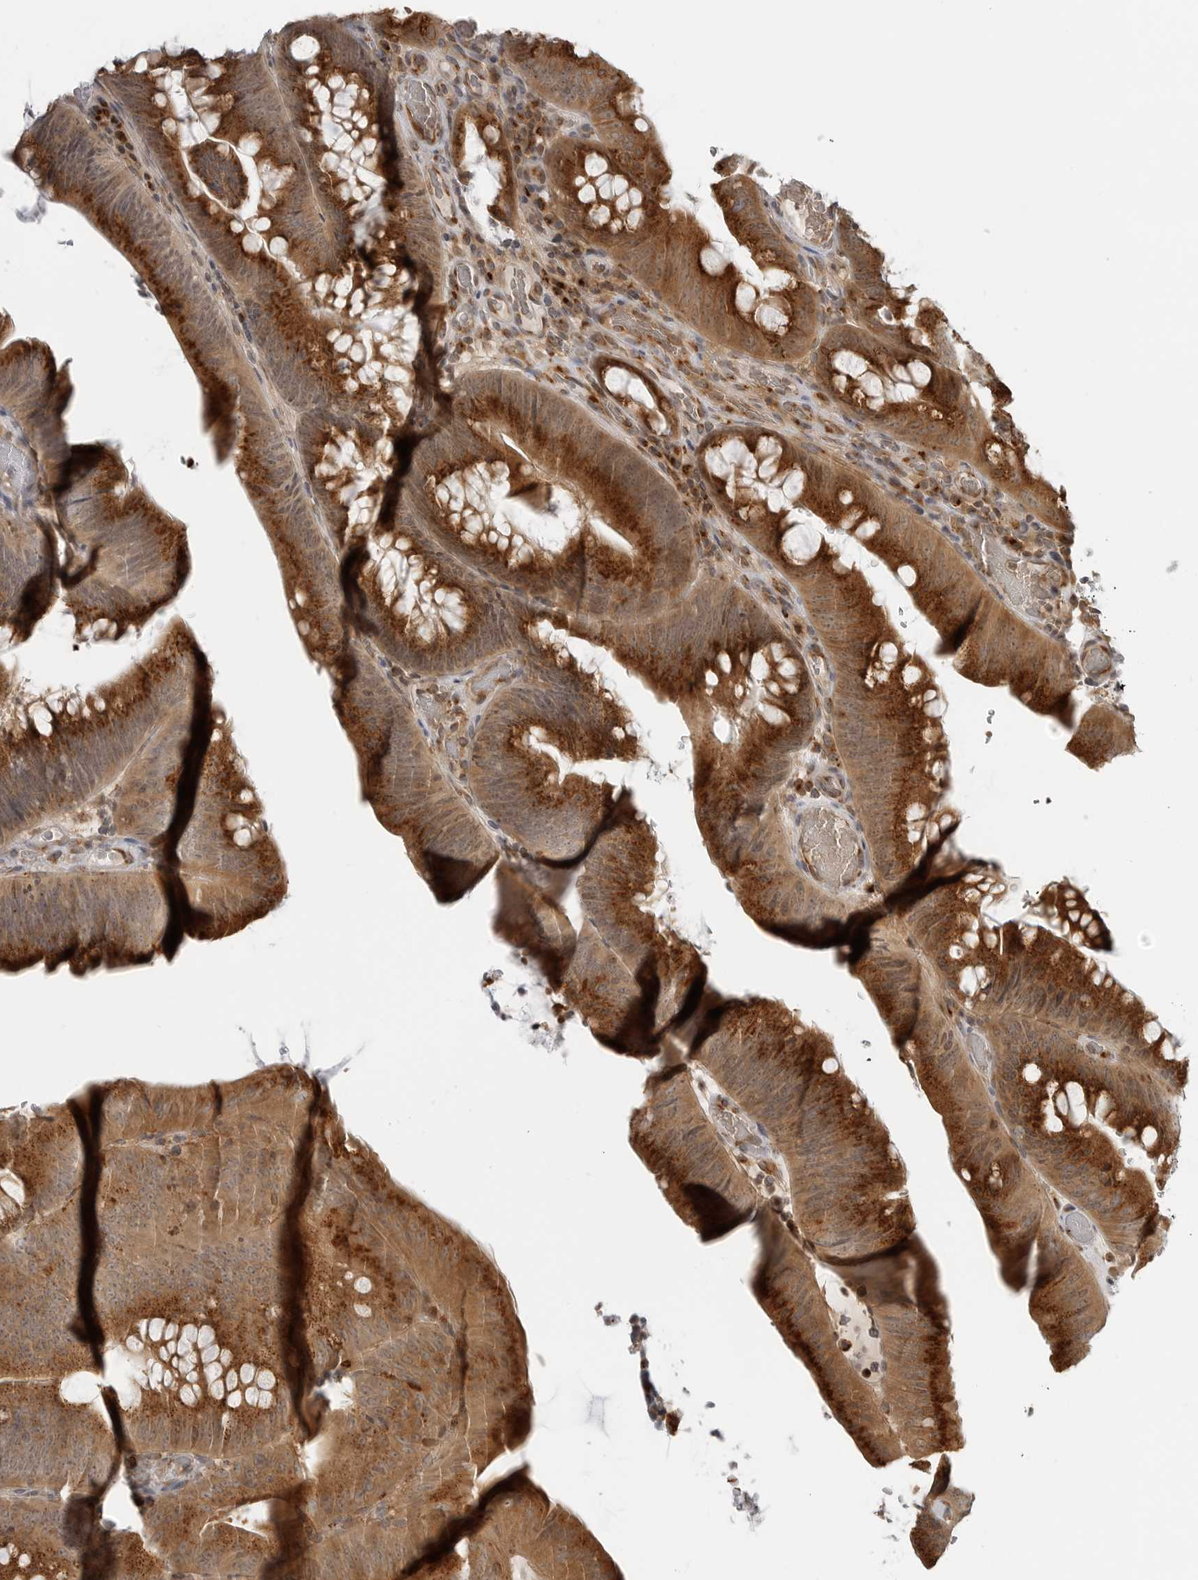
{"staining": {"intensity": "strong", "quantity": ">75%", "location": "cytoplasmic/membranous"}, "tissue": "colorectal cancer", "cell_type": "Tumor cells", "image_type": "cancer", "snomed": [{"axis": "morphology", "description": "Normal tissue, NOS"}, {"axis": "topography", "description": "Colon"}], "caption": "Colorectal cancer stained with a protein marker demonstrates strong staining in tumor cells.", "gene": "COPA", "patient": {"sex": "female", "age": 82}}